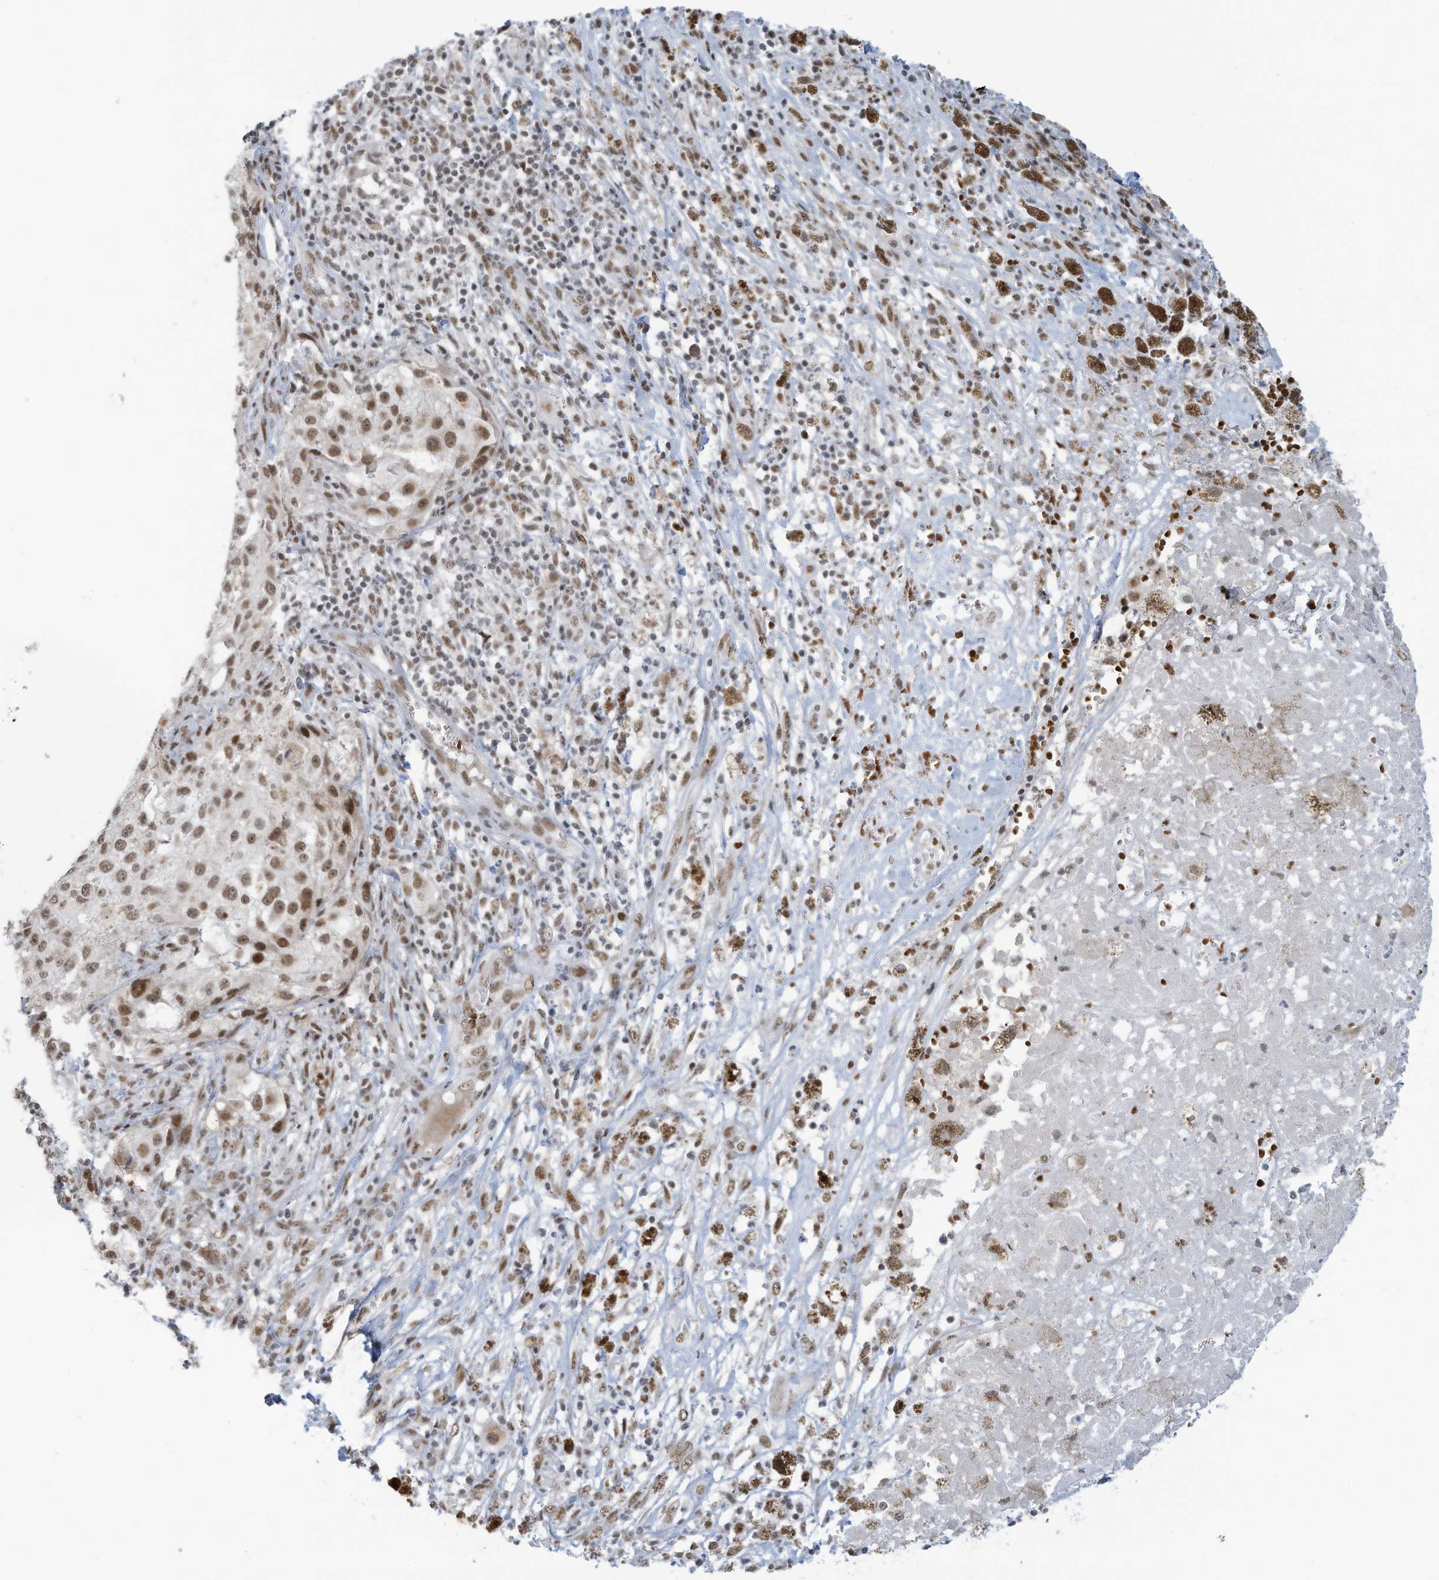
{"staining": {"intensity": "moderate", "quantity": ">75%", "location": "nuclear"}, "tissue": "melanoma", "cell_type": "Tumor cells", "image_type": "cancer", "snomed": [{"axis": "morphology", "description": "Necrosis, NOS"}, {"axis": "morphology", "description": "Malignant melanoma, NOS"}, {"axis": "topography", "description": "Skin"}], "caption": "Tumor cells reveal medium levels of moderate nuclear positivity in approximately >75% of cells in melanoma.", "gene": "ECT2L", "patient": {"sex": "female", "age": 87}}